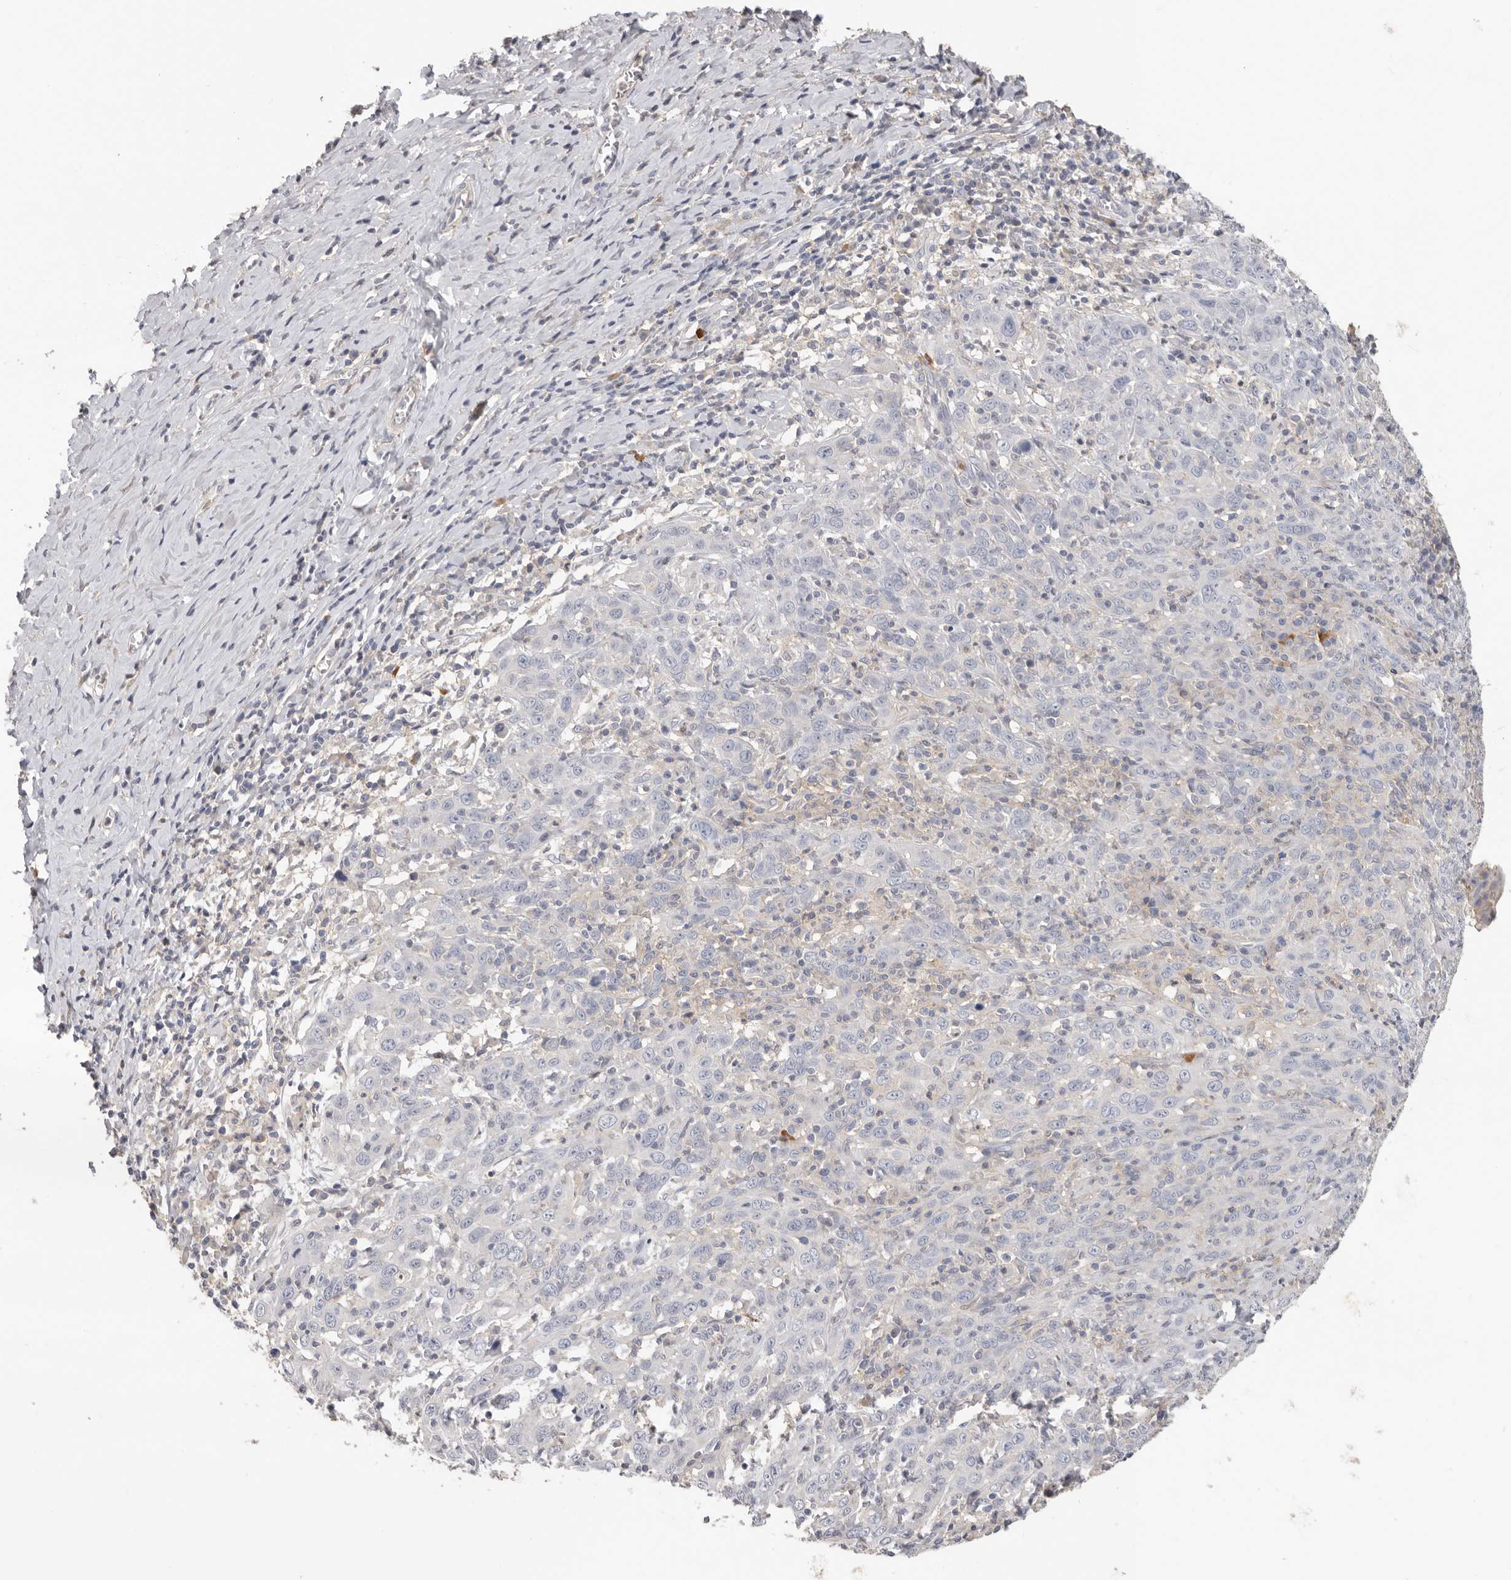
{"staining": {"intensity": "negative", "quantity": "none", "location": "none"}, "tissue": "cervical cancer", "cell_type": "Tumor cells", "image_type": "cancer", "snomed": [{"axis": "morphology", "description": "Squamous cell carcinoma, NOS"}, {"axis": "topography", "description": "Cervix"}], "caption": "The IHC micrograph has no significant positivity in tumor cells of cervical squamous cell carcinoma tissue.", "gene": "WDTC1", "patient": {"sex": "female", "age": 46}}